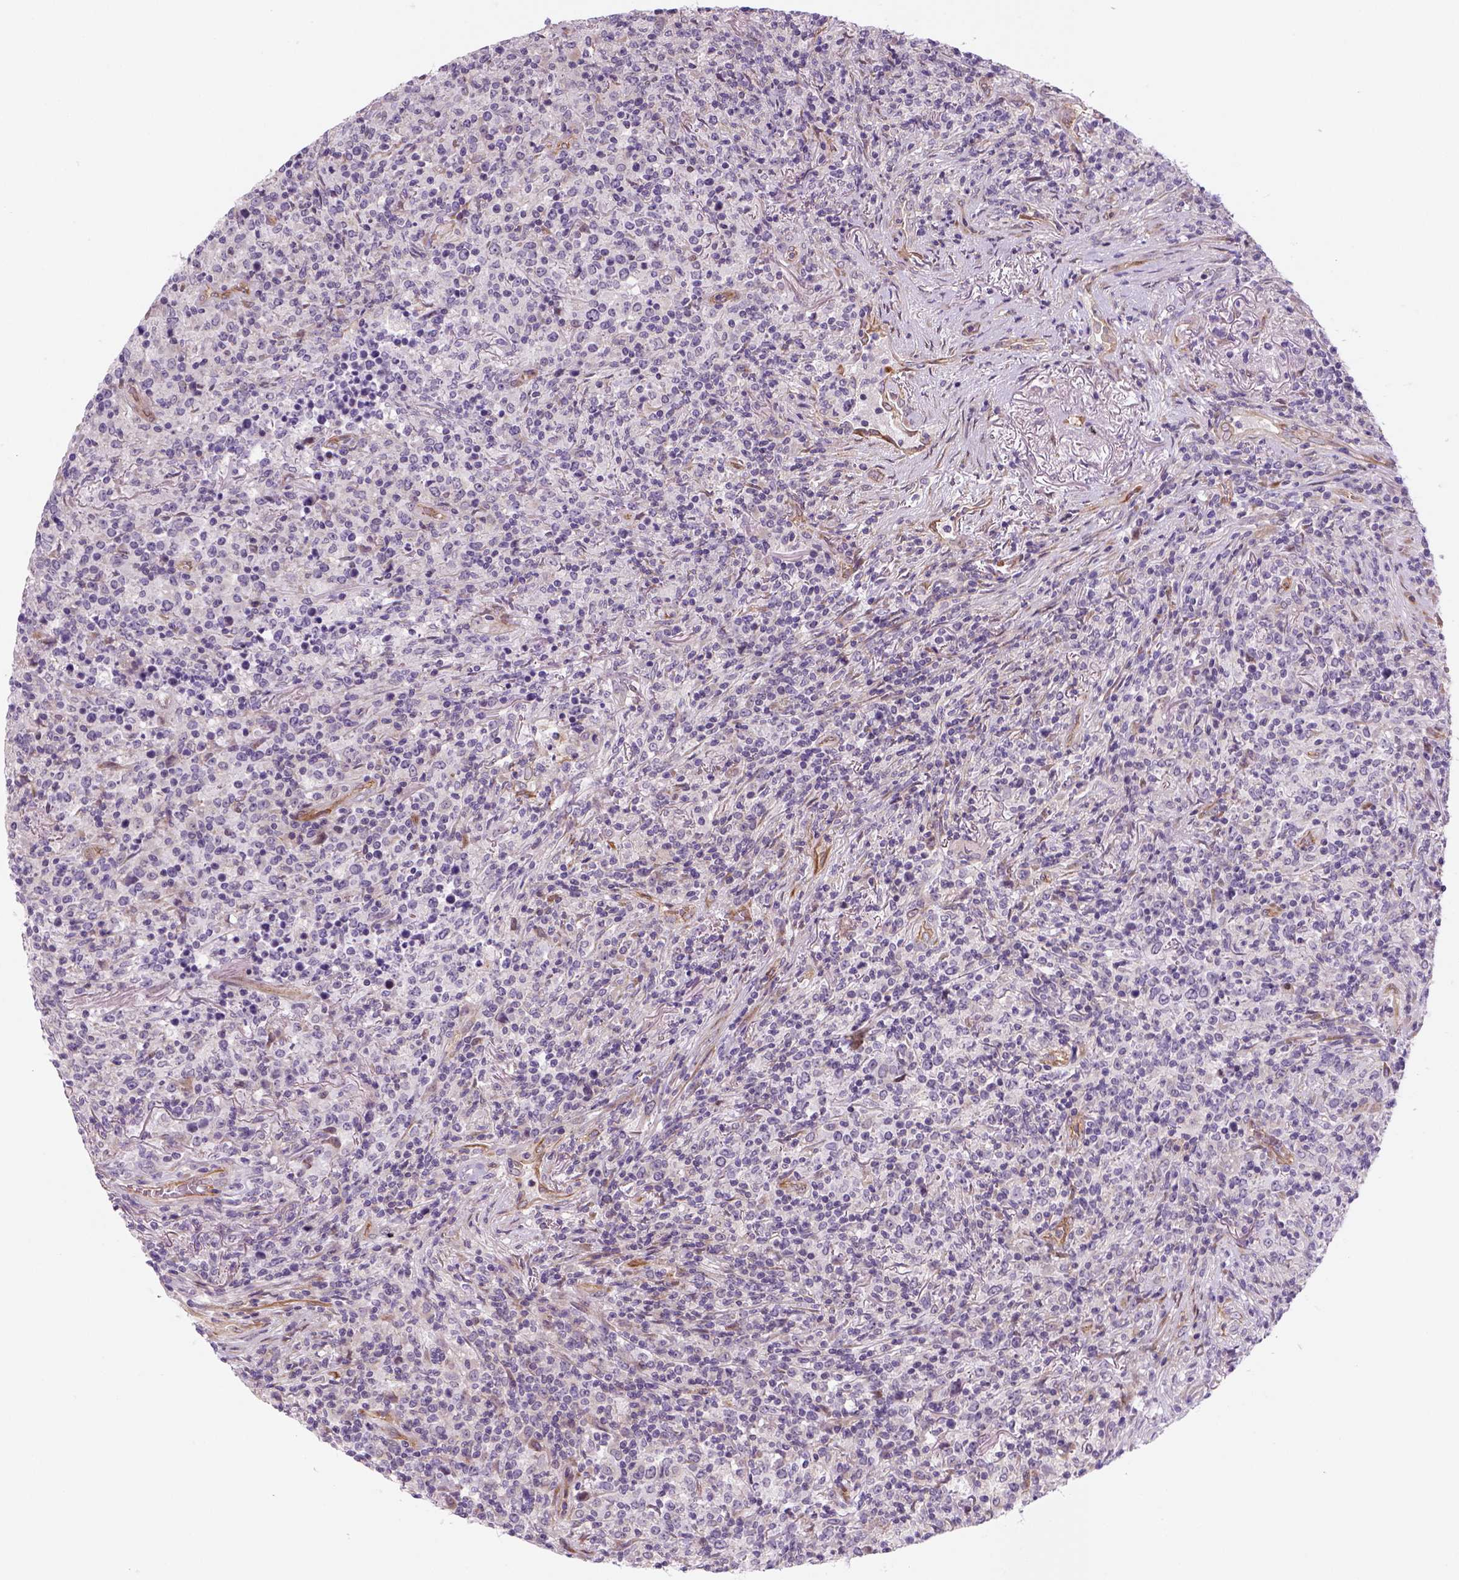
{"staining": {"intensity": "negative", "quantity": "none", "location": "none"}, "tissue": "lymphoma", "cell_type": "Tumor cells", "image_type": "cancer", "snomed": [{"axis": "morphology", "description": "Malignant lymphoma, non-Hodgkin's type, High grade"}, {"axis": "topography", "description": "Lung"}], "caption": "The image displays no significant positivity in tumor cells of malignant lymphoma, non-Hodgkin's type (high-grade).", "gene": "VSTM5", "patient": {"sex": "male", "age": 79}}